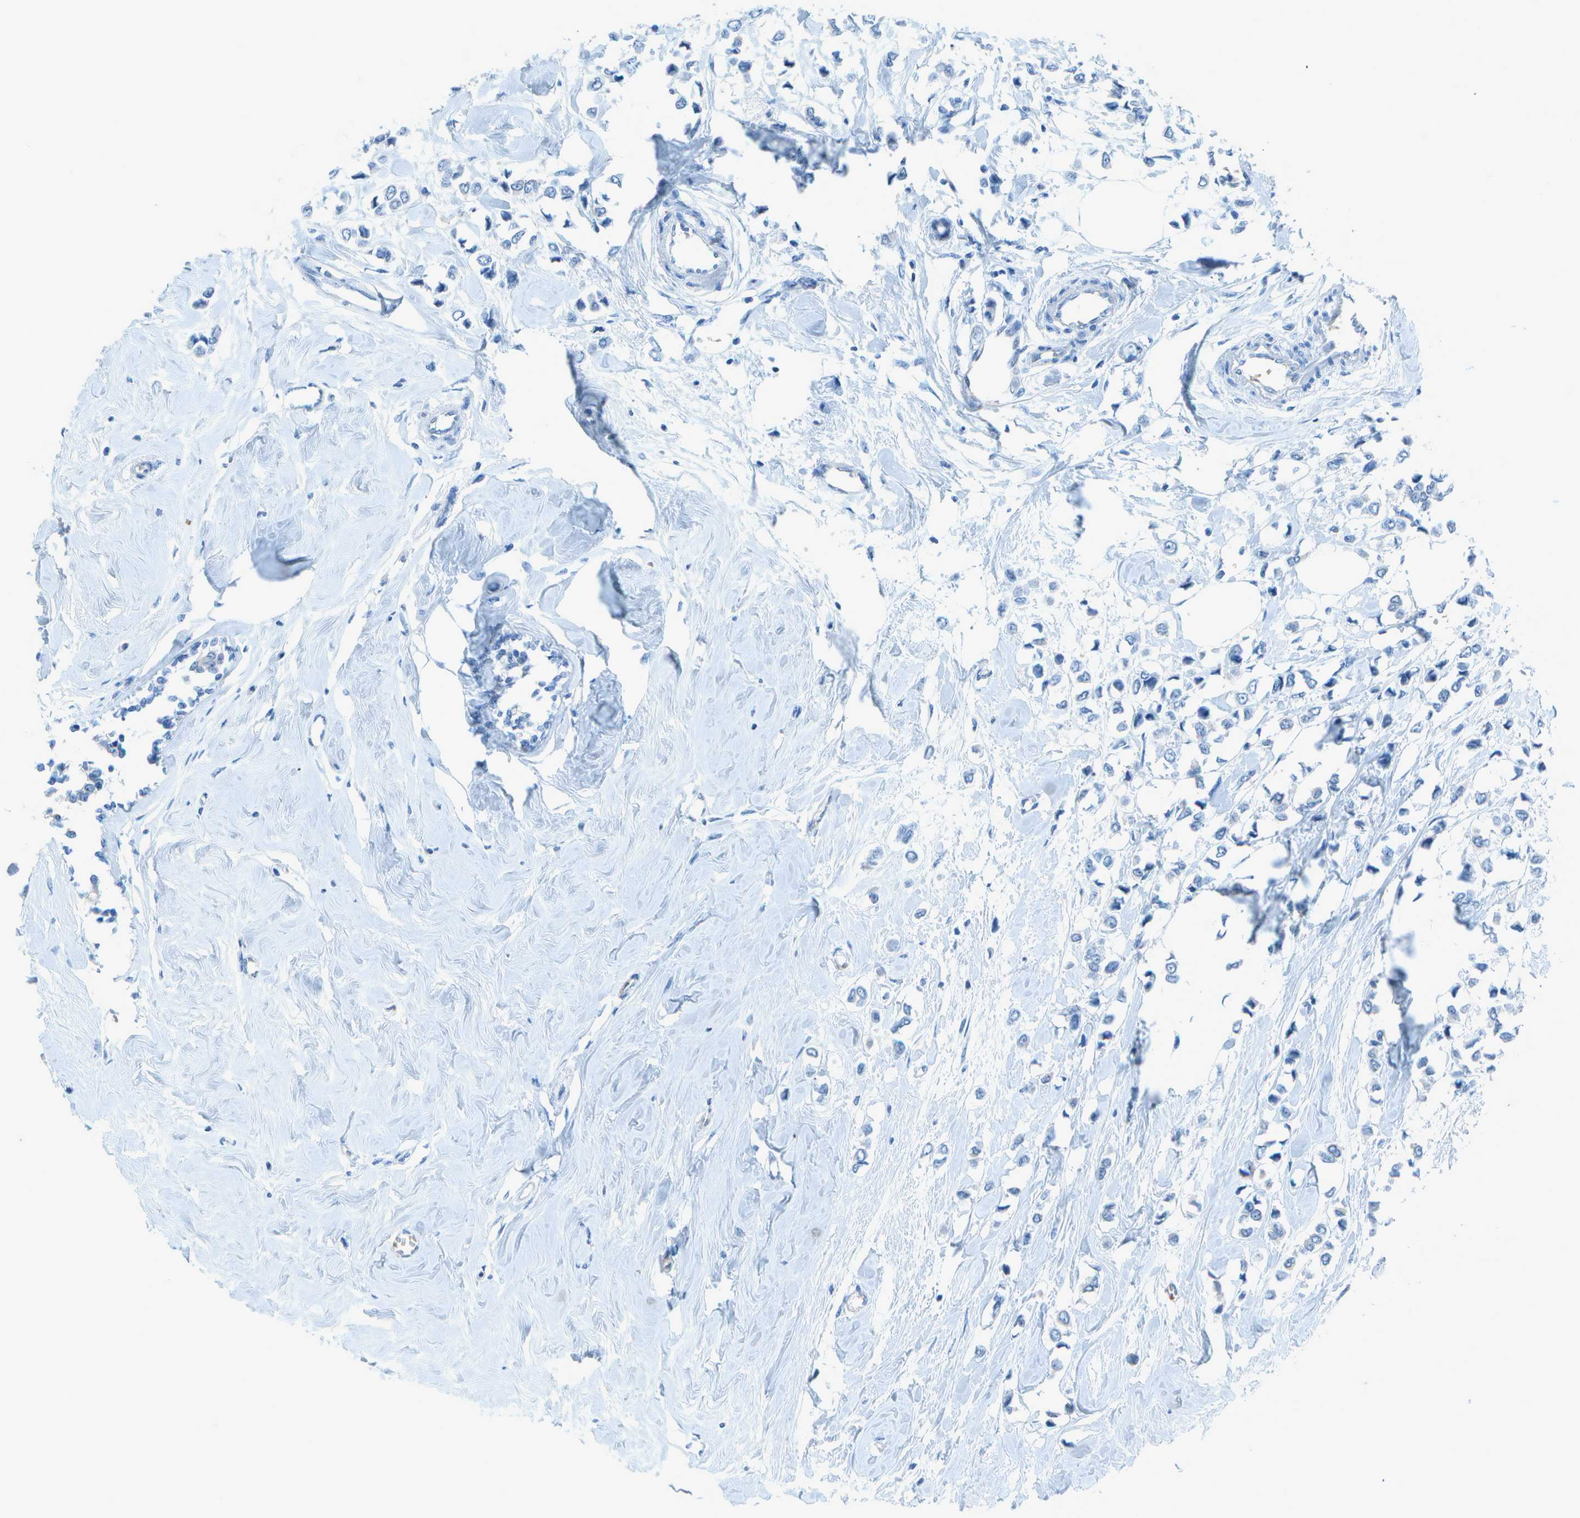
{"staining": {"intensity": "negative", "quantity": "none", "location": "none"}, "tissue": "breast cancer", "cell_type": "Tumor cells", "image_type": "cancer", "snomed": [{"axis": "morphology", "description": "Lobular carcinoma"}, {"axis": "topography", "description": "Breast"}], "caption": "An IHC micrograph of breast lobular carcinoma is shown. There is no staining in tumor cells of breast lobular carcinoma.", "gene": "ASL", "patient": {"sex": "female", "age": 51}}